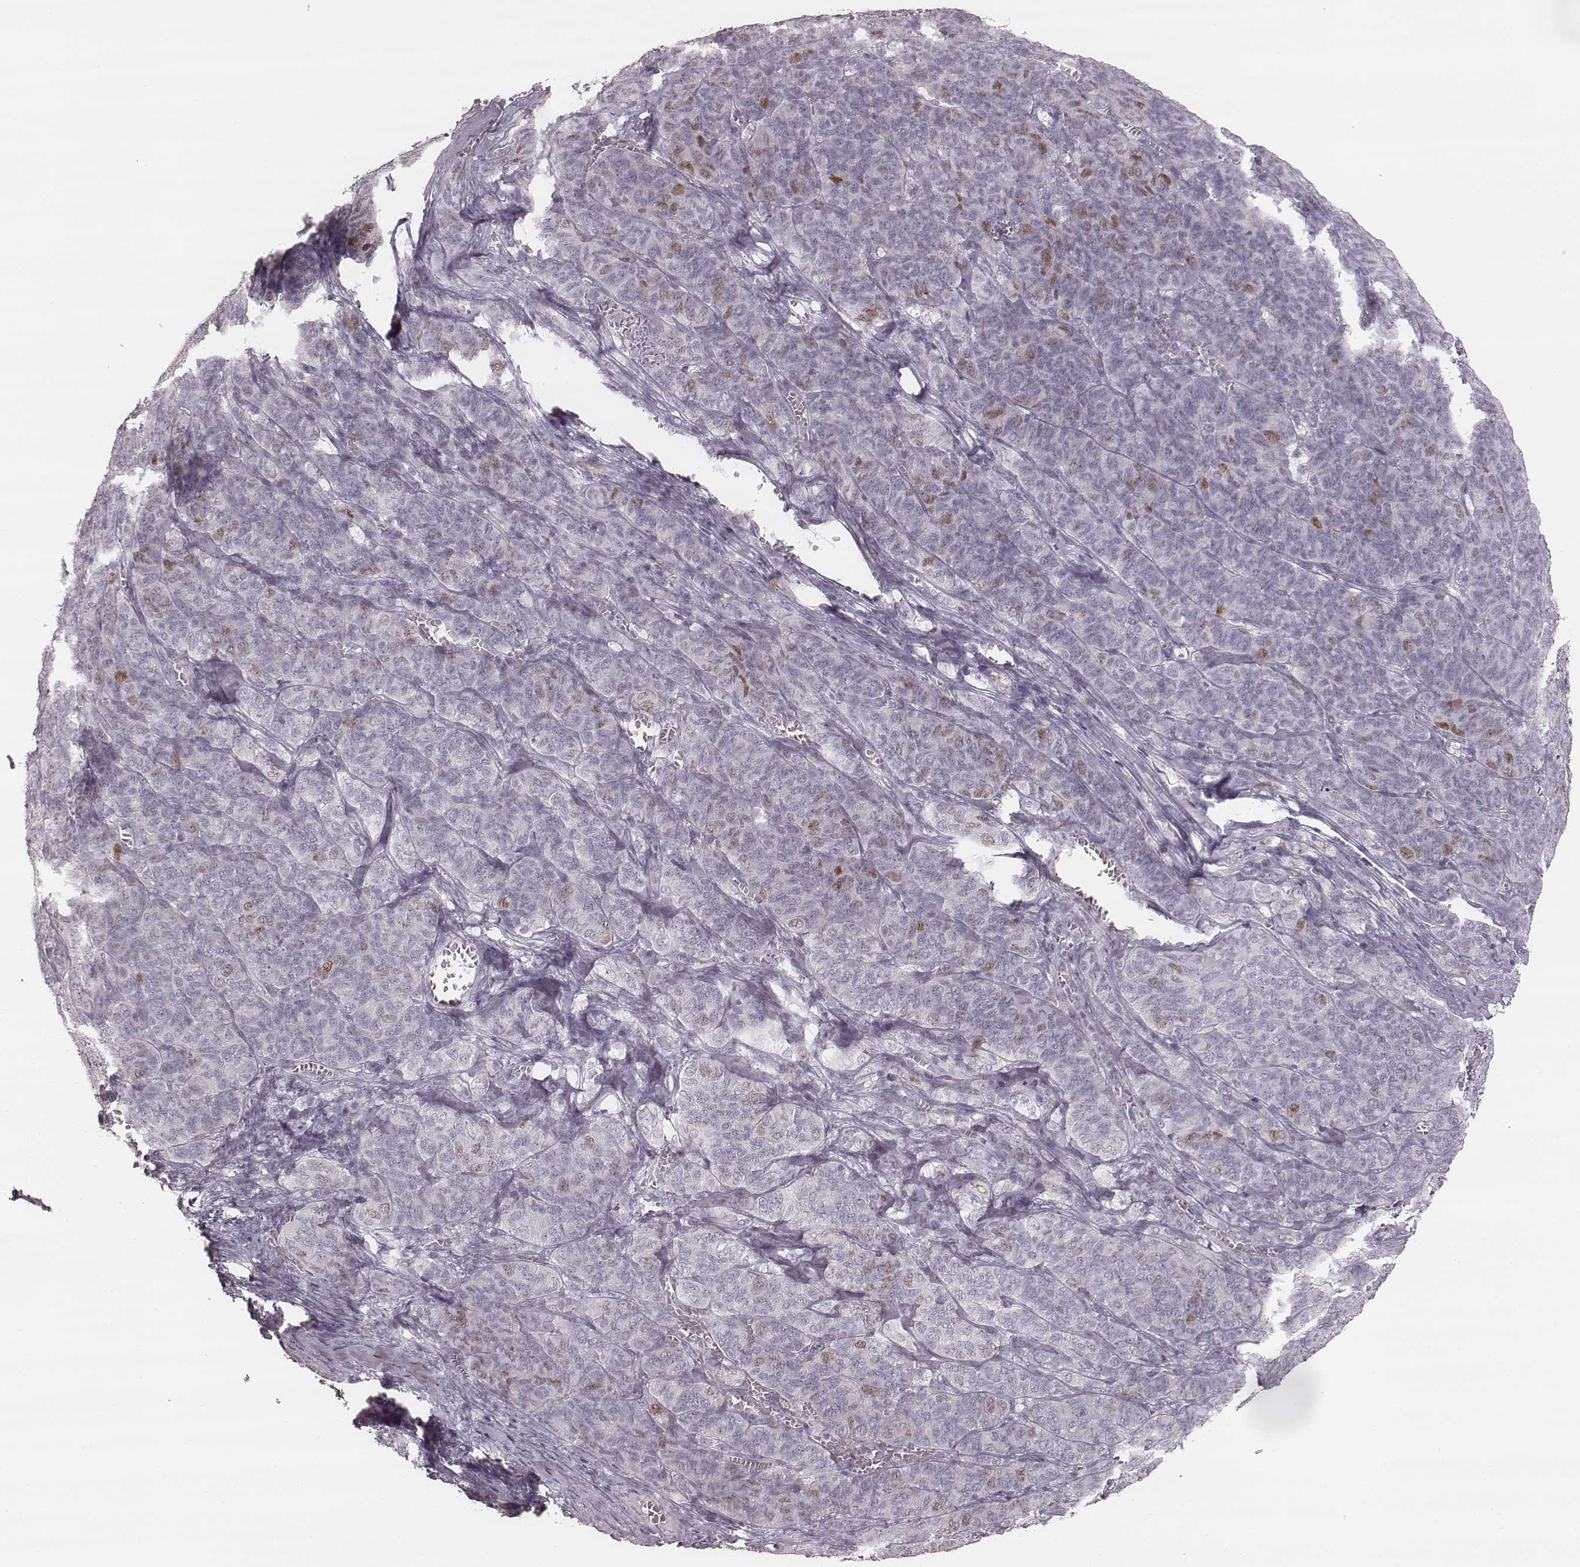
{"staining": {"intensity": "moderate", "quantity": "<25%", "location": "nuclear"}, "tissue": "ovarian cancer", "cell_type": "Tumor cells", "image_type": "cancer", "snomed": [{"axis": "morphology", "description": "Carcinoma, endometroid"}, {"axis": "topography", "description": "Ovary"}], "caption": "Protein staining by immunohistochemistry exhibits moderate nuclear positivity in about <25% of tumor cells in endometroid carcinoma (ovarian).", "gene": "TEX37", "patient": {"sex": "female", "age": 80}}